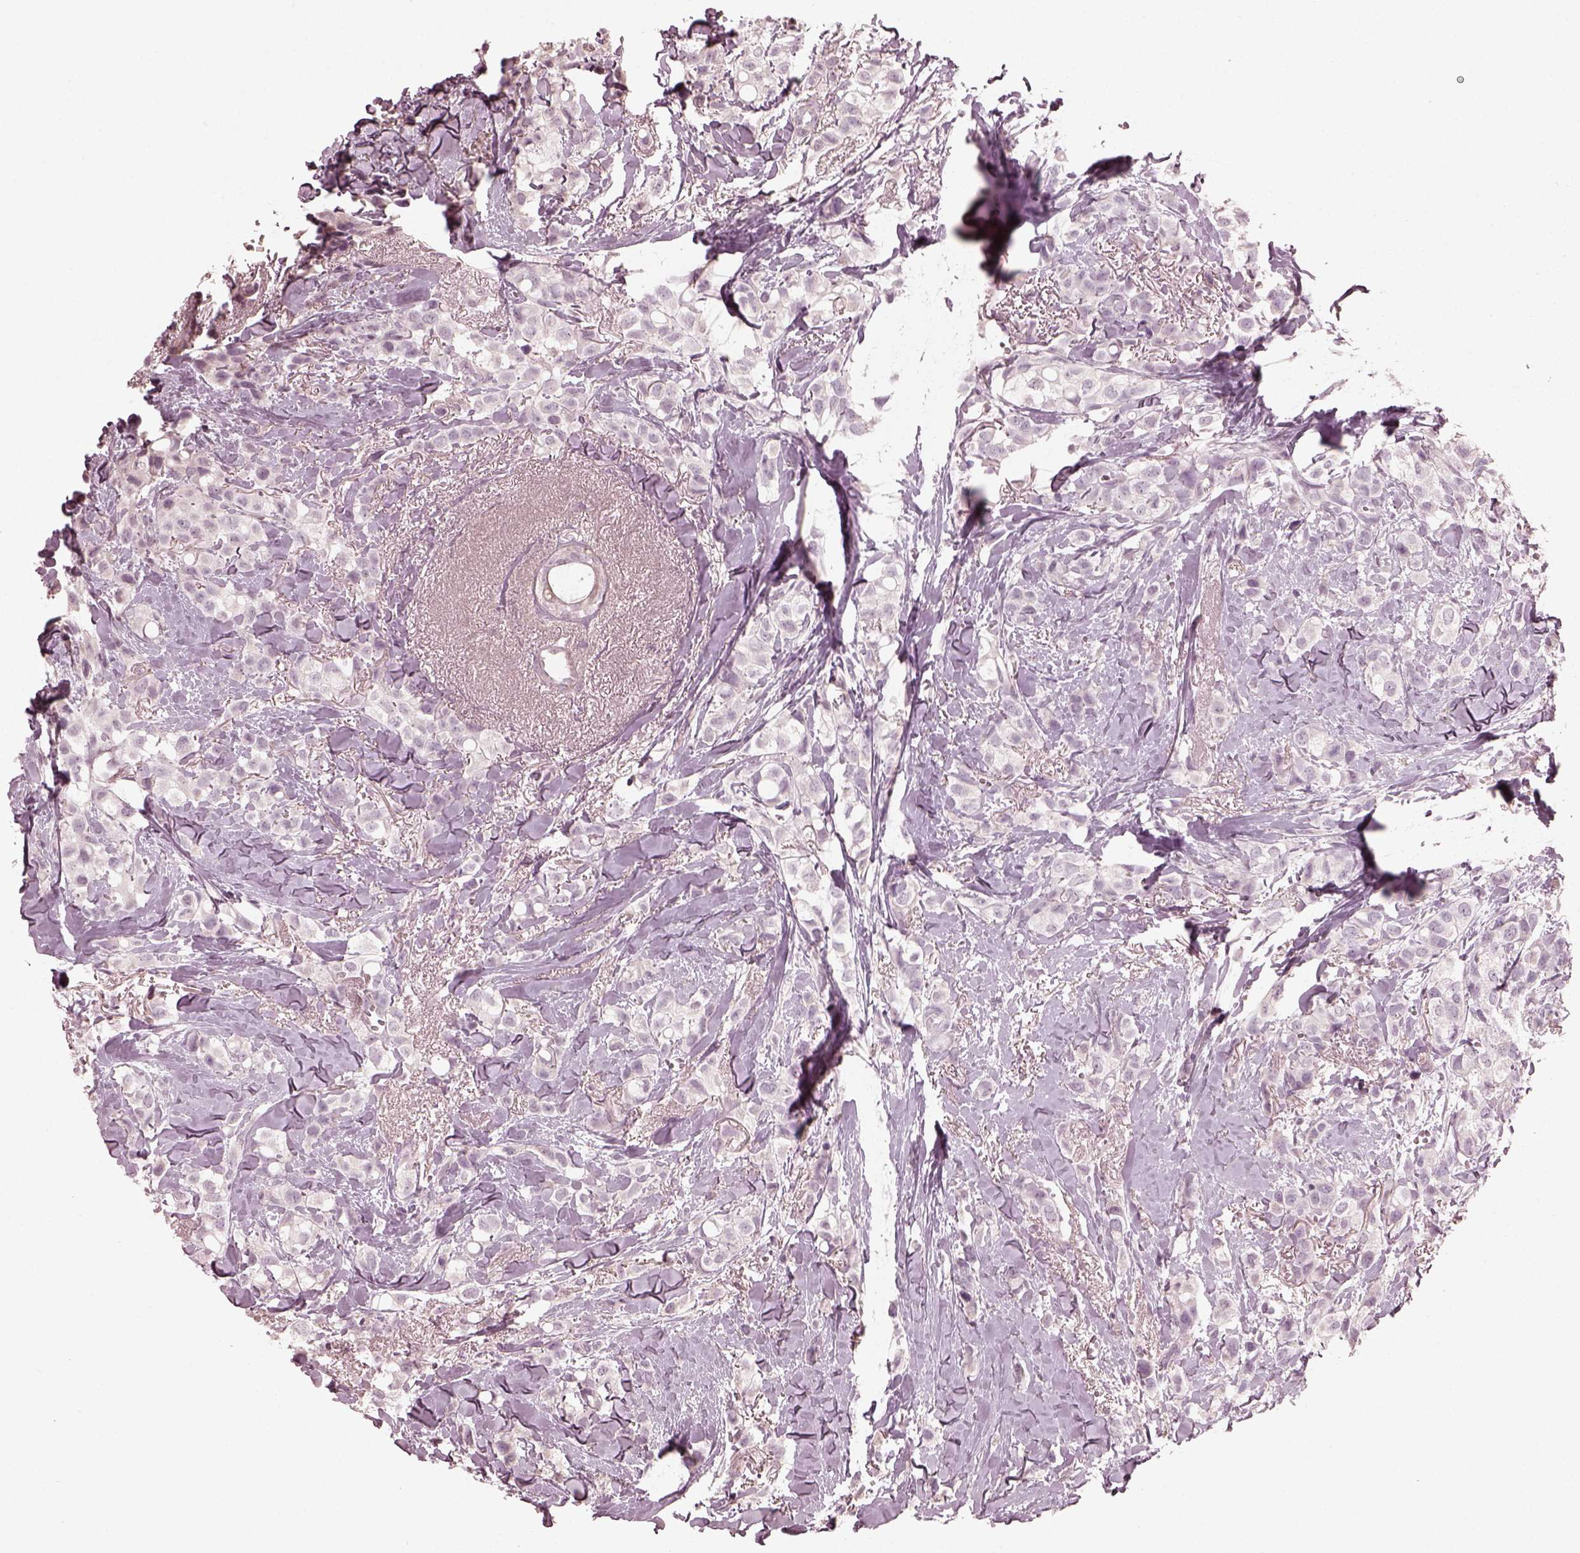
{"staining": {"intensity": "negative", "quantity": "none", "location": "none"}, "tissue": "breast cancer", "cell_type": "Tumor cells", "image_type": "cancer", "snomed": [{"axis": "morphology", "description": "Duct carcinoma"}, {"axis": "topography", "description": "Breast"}], "caption": "DAB (3,3'-diaminobenzidine) immunohistochemical staining of breast cancer (invasive ductal carcinoma) reveals no significant positivity in tumor cells.", "gene": "OPTC", "patient": {"sex": "female", "age": 85}}